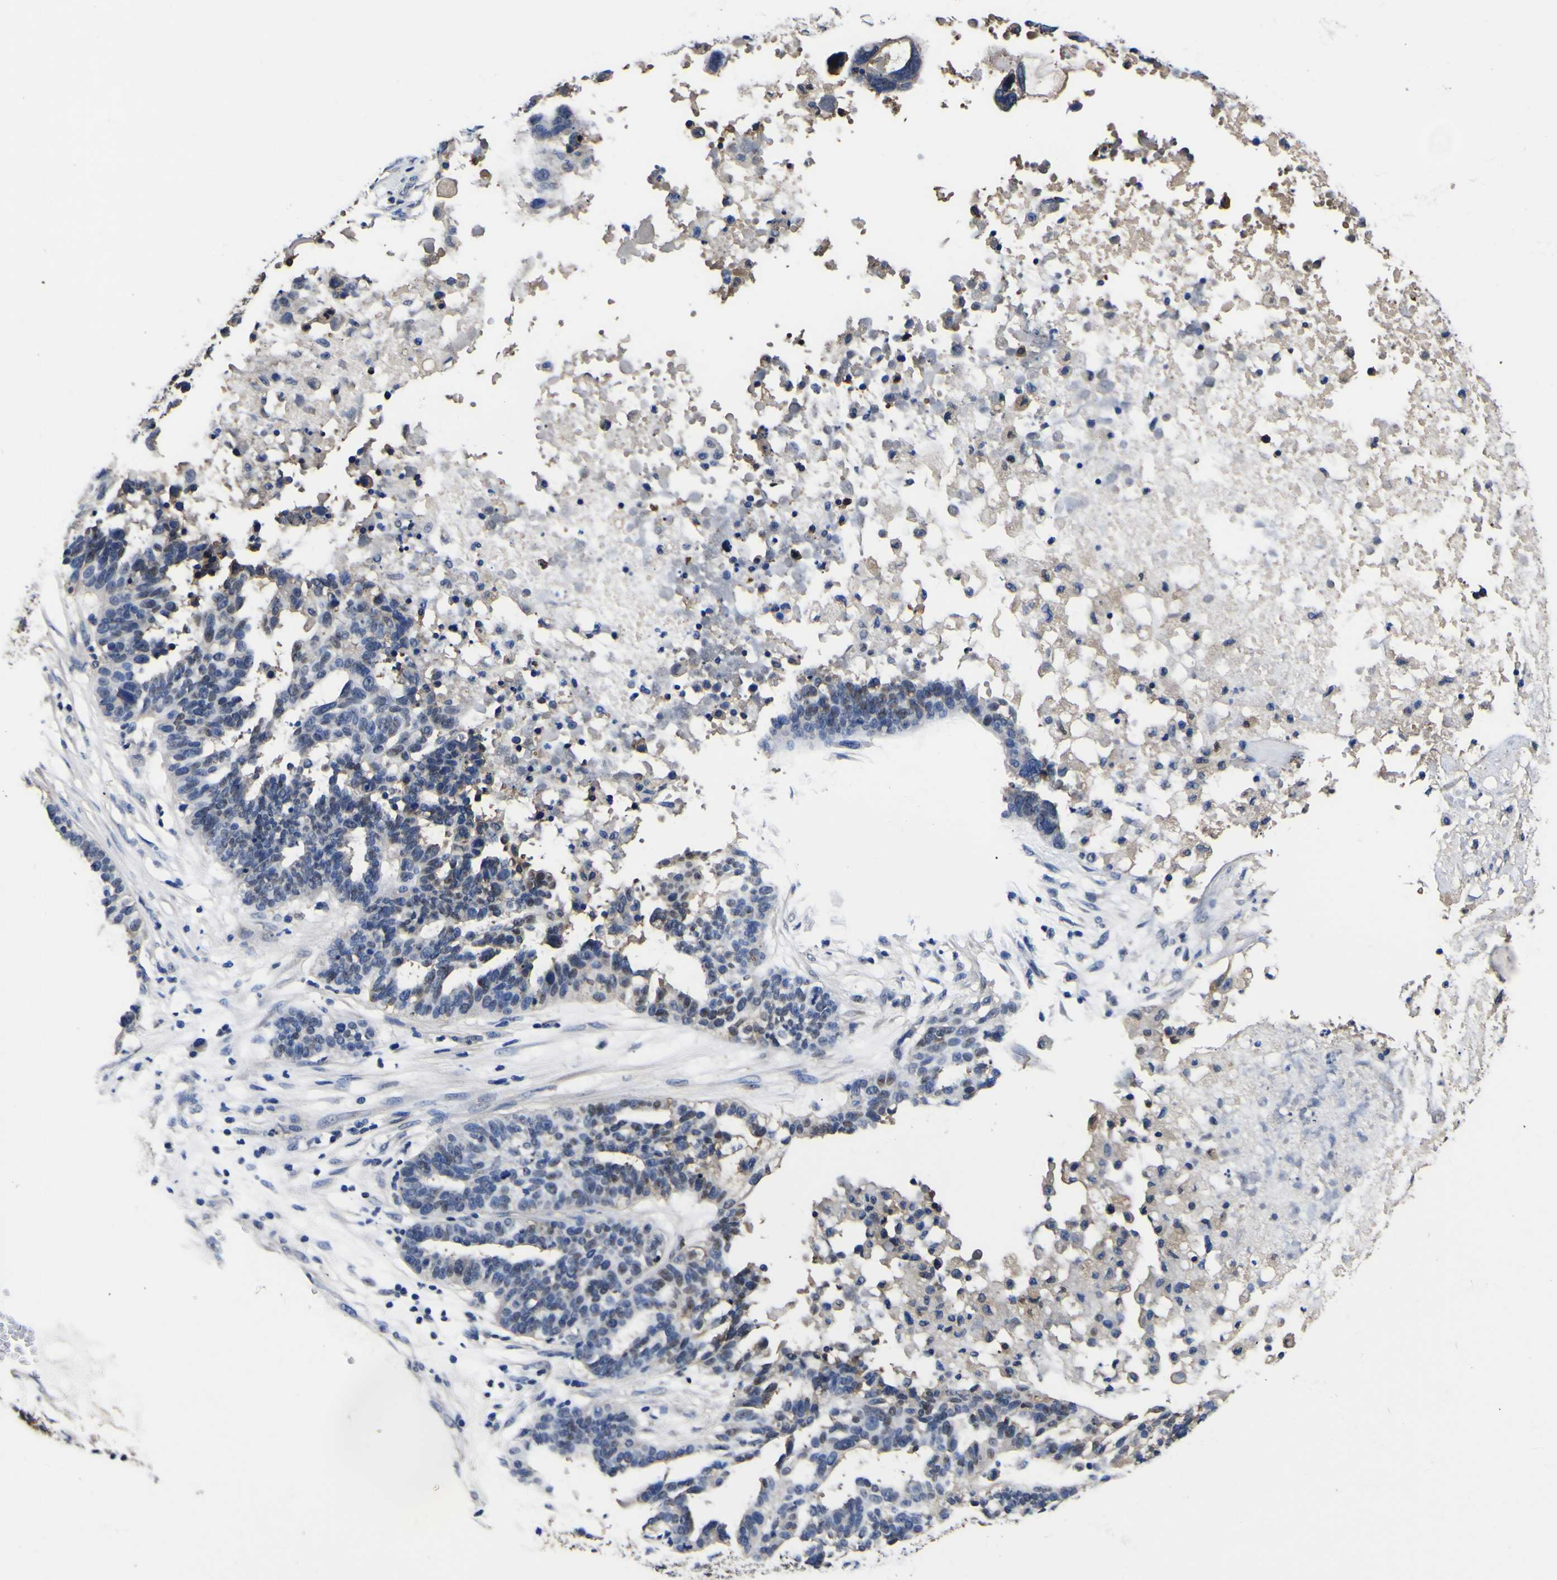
{"staining": {"intensity": "negative", "quantity": "none", "location": "none"}, "tissue": "ovarian cancer", "cell_type": "Tumor cells", "image_type": "cancer", "snomed": [{"axis": "morphology", "description": "Cystadenocarcinoma, serous, NOS"}, {"axis": "topography", "description": "Ovary"}], "caption": "IHC image of neoplastic tissue: ovarian cancer (serous cystadenocarcinoma) stained with DAB shows no significant protein positivity in tumor cells.", "gene": "FAM110B", "patient": {"sex": "female", "age": 59}}